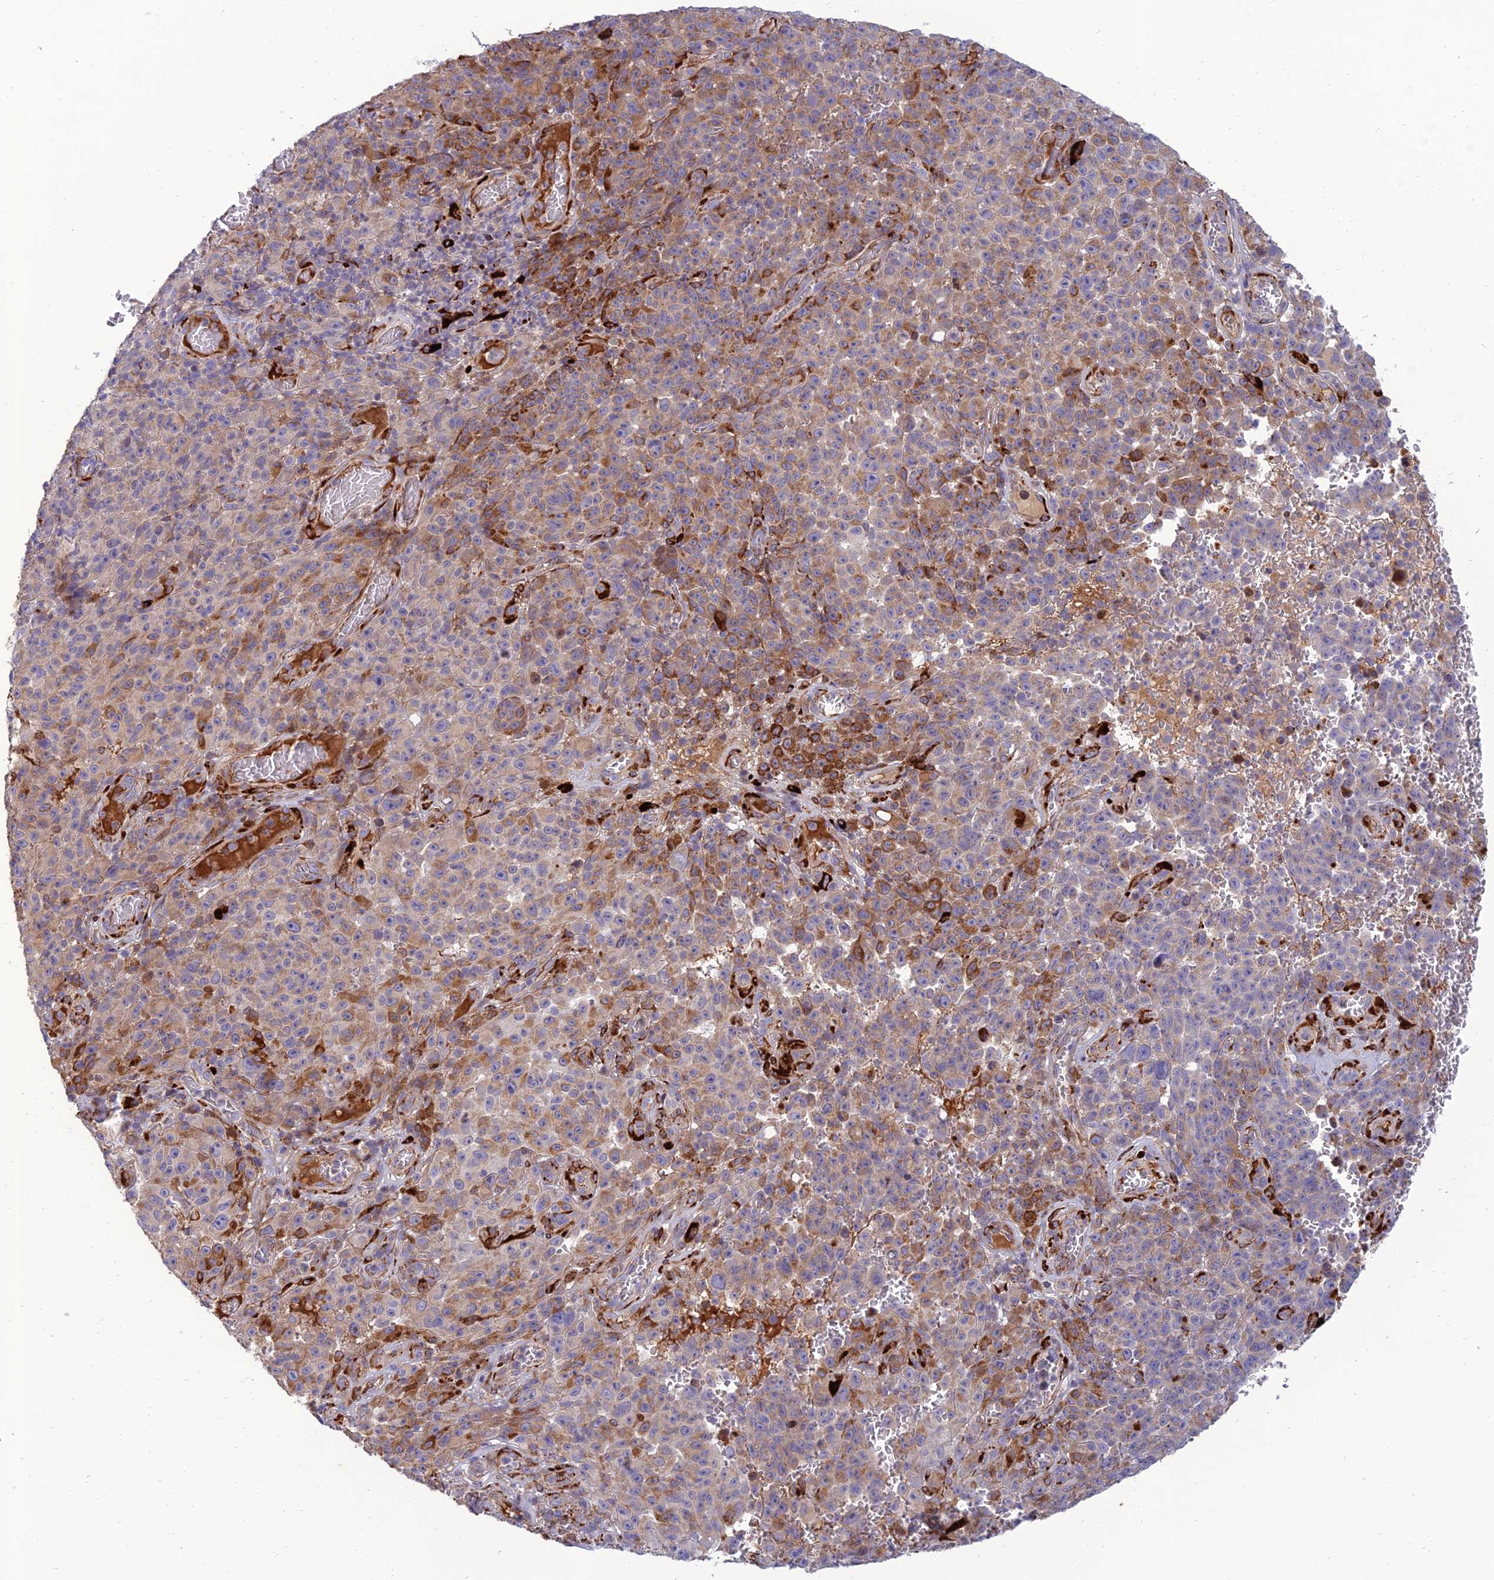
{"staining": {"intensity": "moderate", "quantity": "25%-75%", "location": "cytoplasmic/membranous"}, "tissue": "melanoma", "cell_type": "Tumor cells", "image_type": "cancer", "snomed": [{"axis": "morphology", "description": "Malignant melanoma, NOS"}, {"axis": "topography", "description": "Skin"}], "caption": "Malignant melanoma stained with DAB IHC reveals medium levels of moderate cytoplasmic/membranous positivity in approximately 25%-75% of tumor cells.", "gene": "RCN3", "patient": {"sex": "female", "age": 82}}